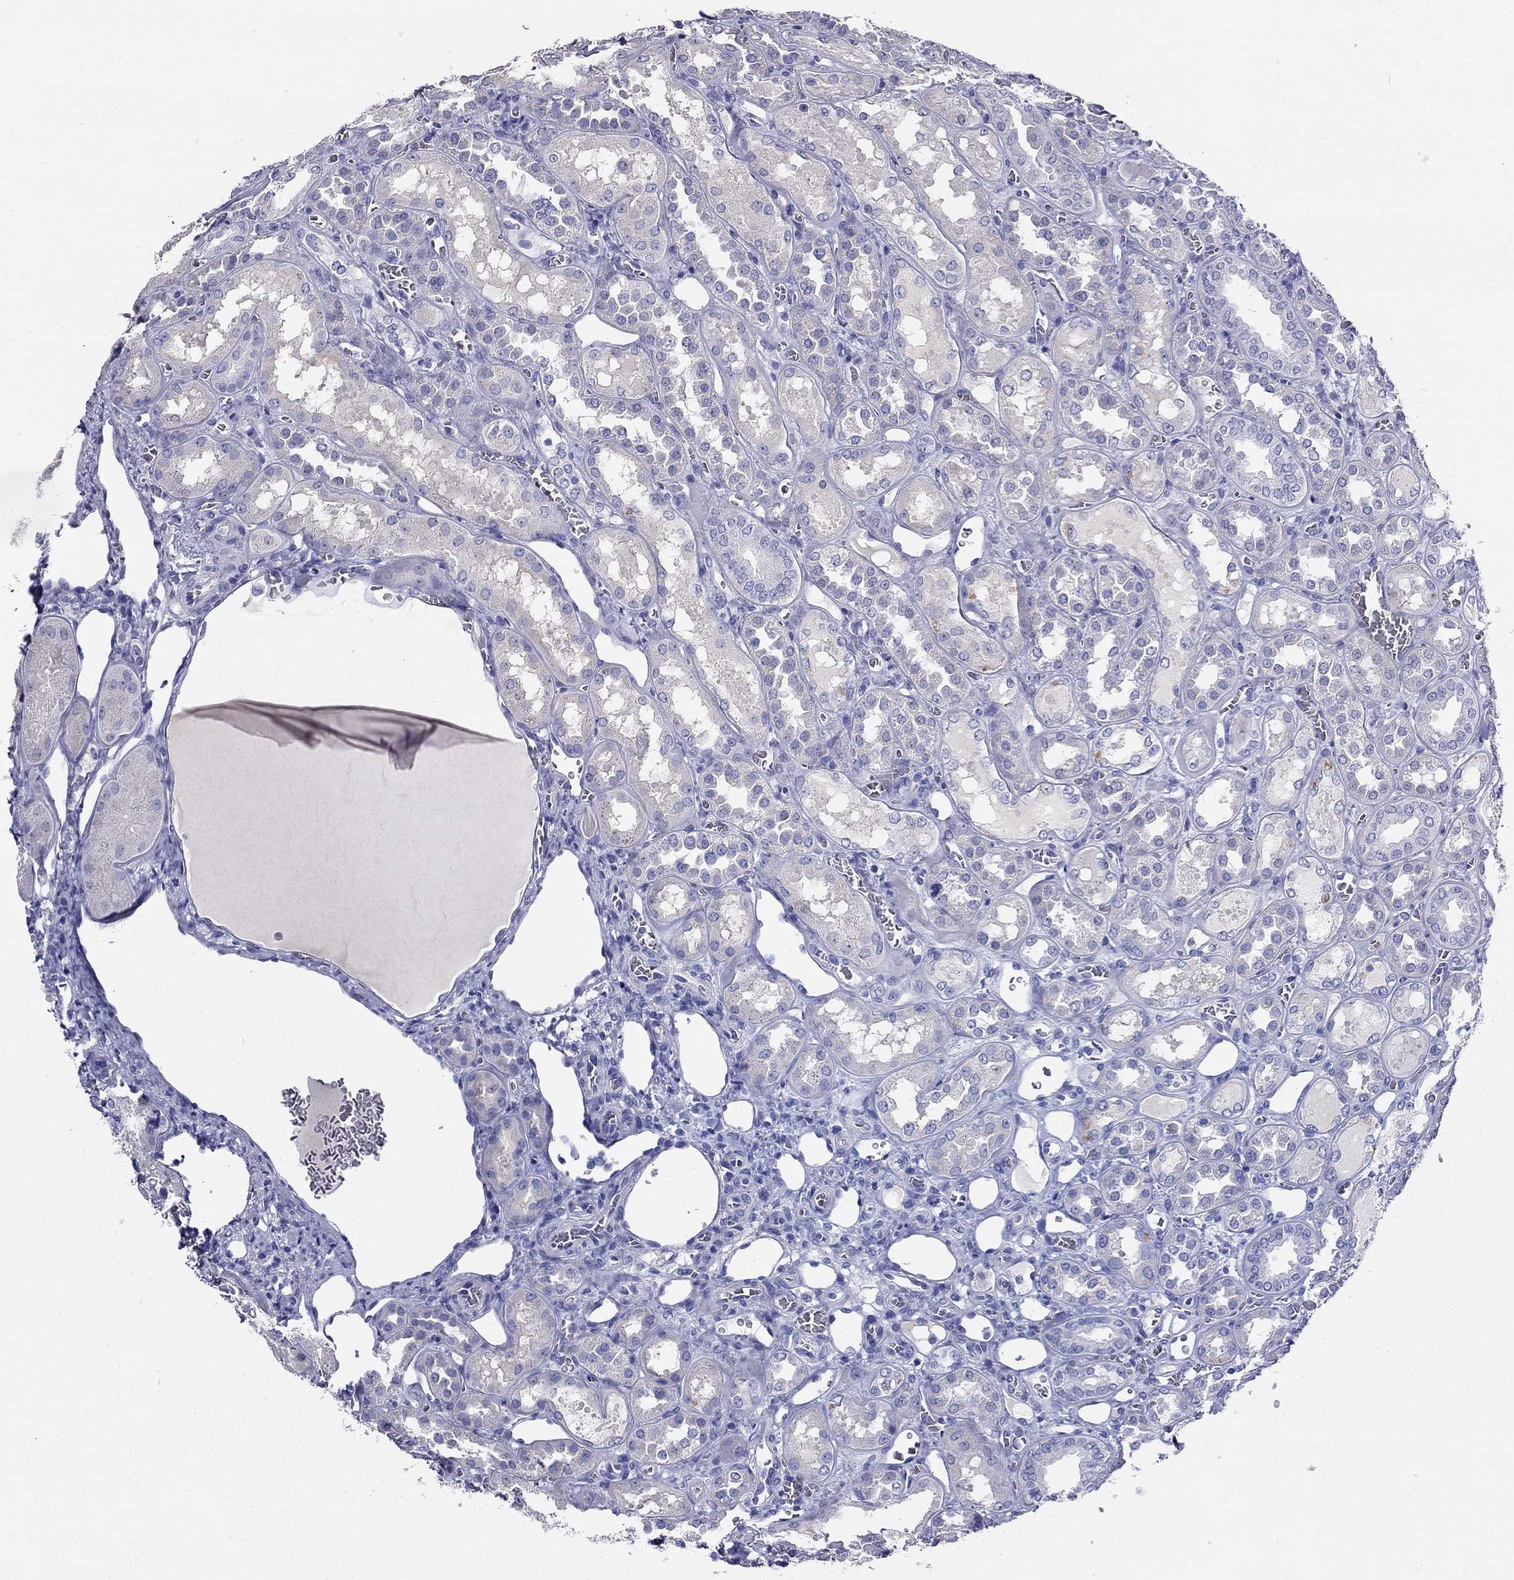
{"staining": {"intensity": "negative", "quantity": "none", "location": "none"}, "tissue": "kidney", "cell_type": "Cells in glomeruli", "image_type": "normal", "snomed": [{"axis": "morphology", "description": "Normal tissue, NOS"}, {"axis": "topography", "description": "Kidney"}], "caption": "Cells in glomeruli show no significant expression in benign kidney. (Immunohistochemistry, brightfield microscopy, high magnification).", "gene": "NPTX1", "patient": {"sex": "male", "age": 73}}